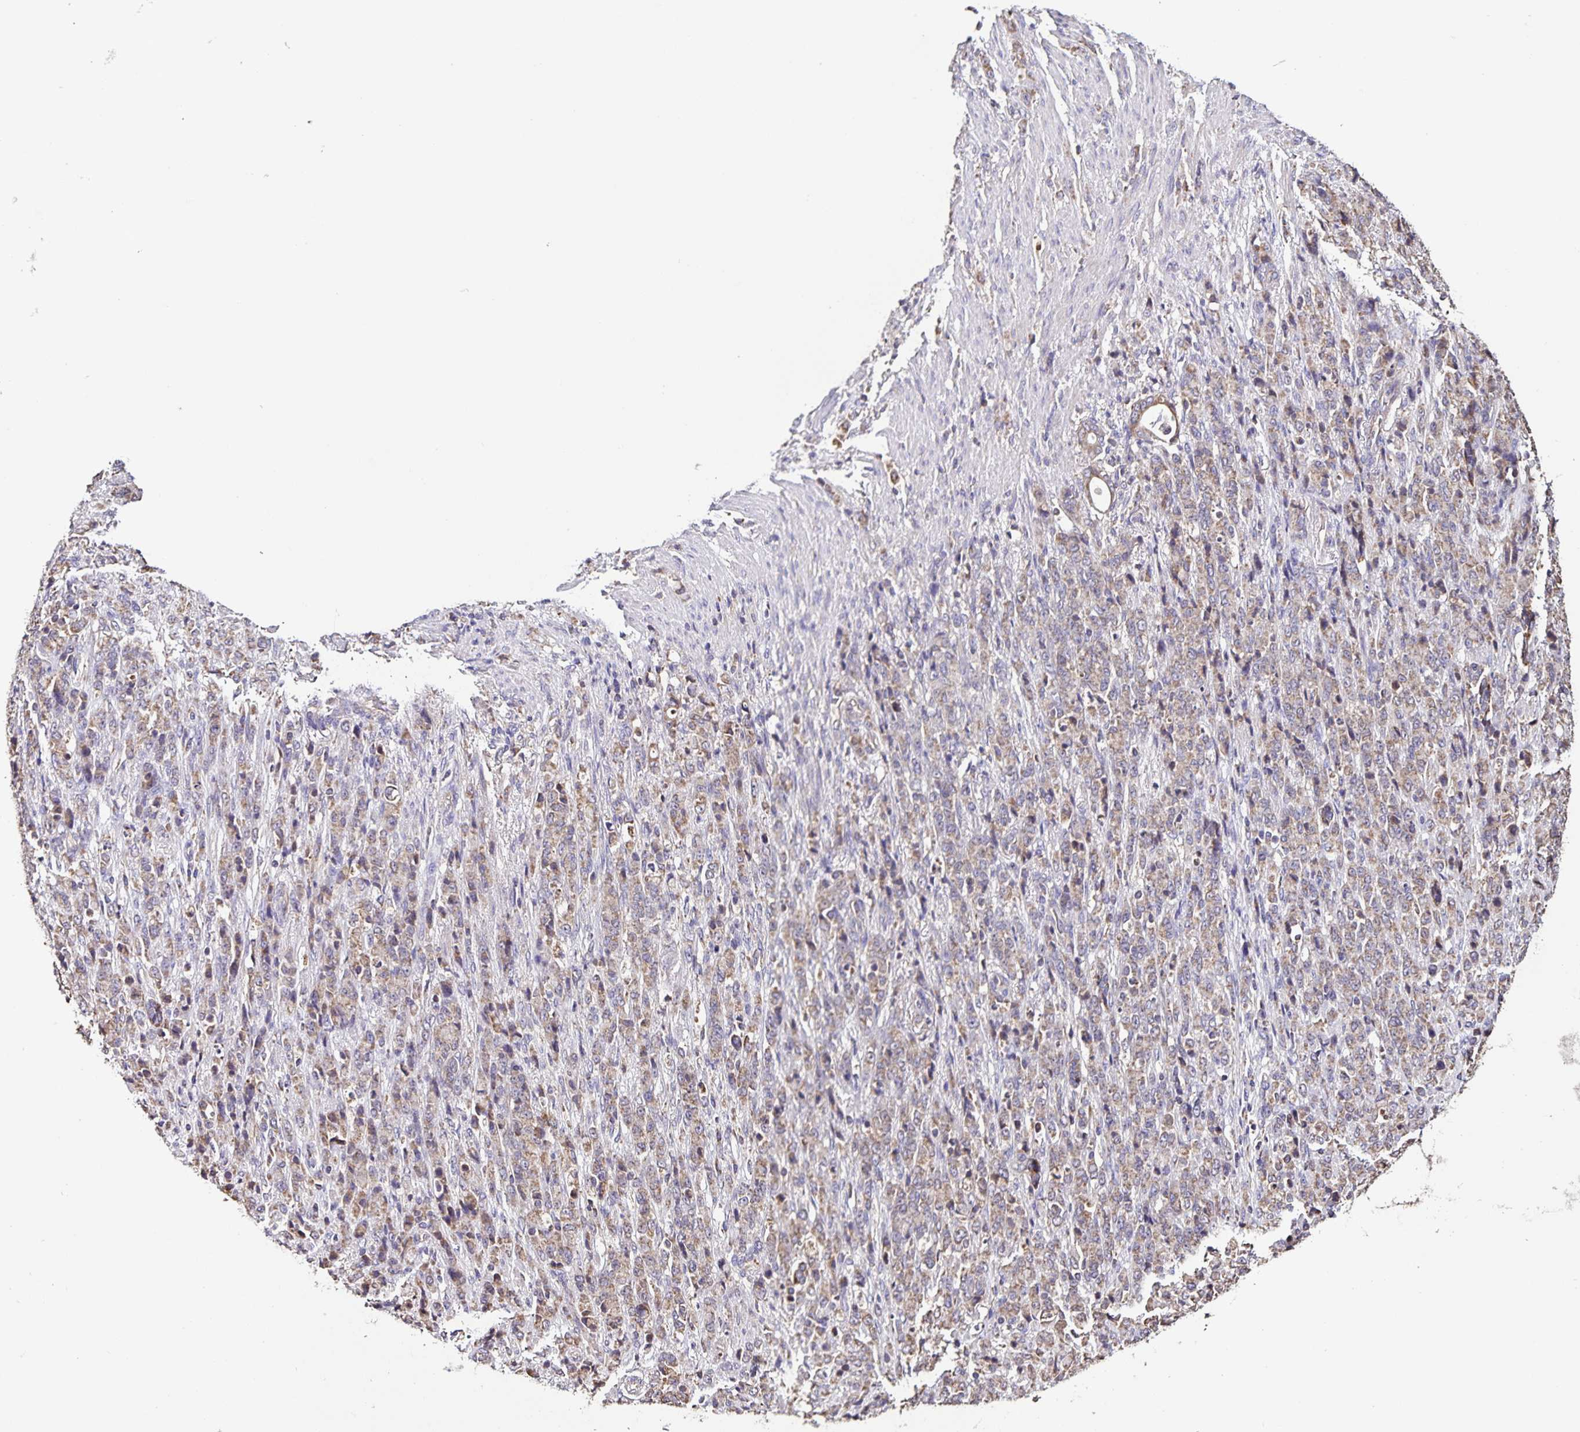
{"staining": {"intensity": "weak", "quantity": "25%-75%", "location": "cytoplasmic/membranous"}, "tissue": "stomach cancer", "cell_type": "Tumor cells", "image_type": "cancer", "snomed": [{"axis": "morphology", "description": "Adenocarcinoma, NOS"}, {"axis": "topography", "description": "Stomach"}], "caption": "This micrograph demonstrates stomach cancer (adenocarcinoma) stained with immunohistochemistry to label a protein in brown. The cytoplasmic/membranous of tumor cells show weak positivity for the protein. Nuclei are counter-stained blue.", "gene": "MAN1A1", "patient": {"sex": "female", "age": 79}}